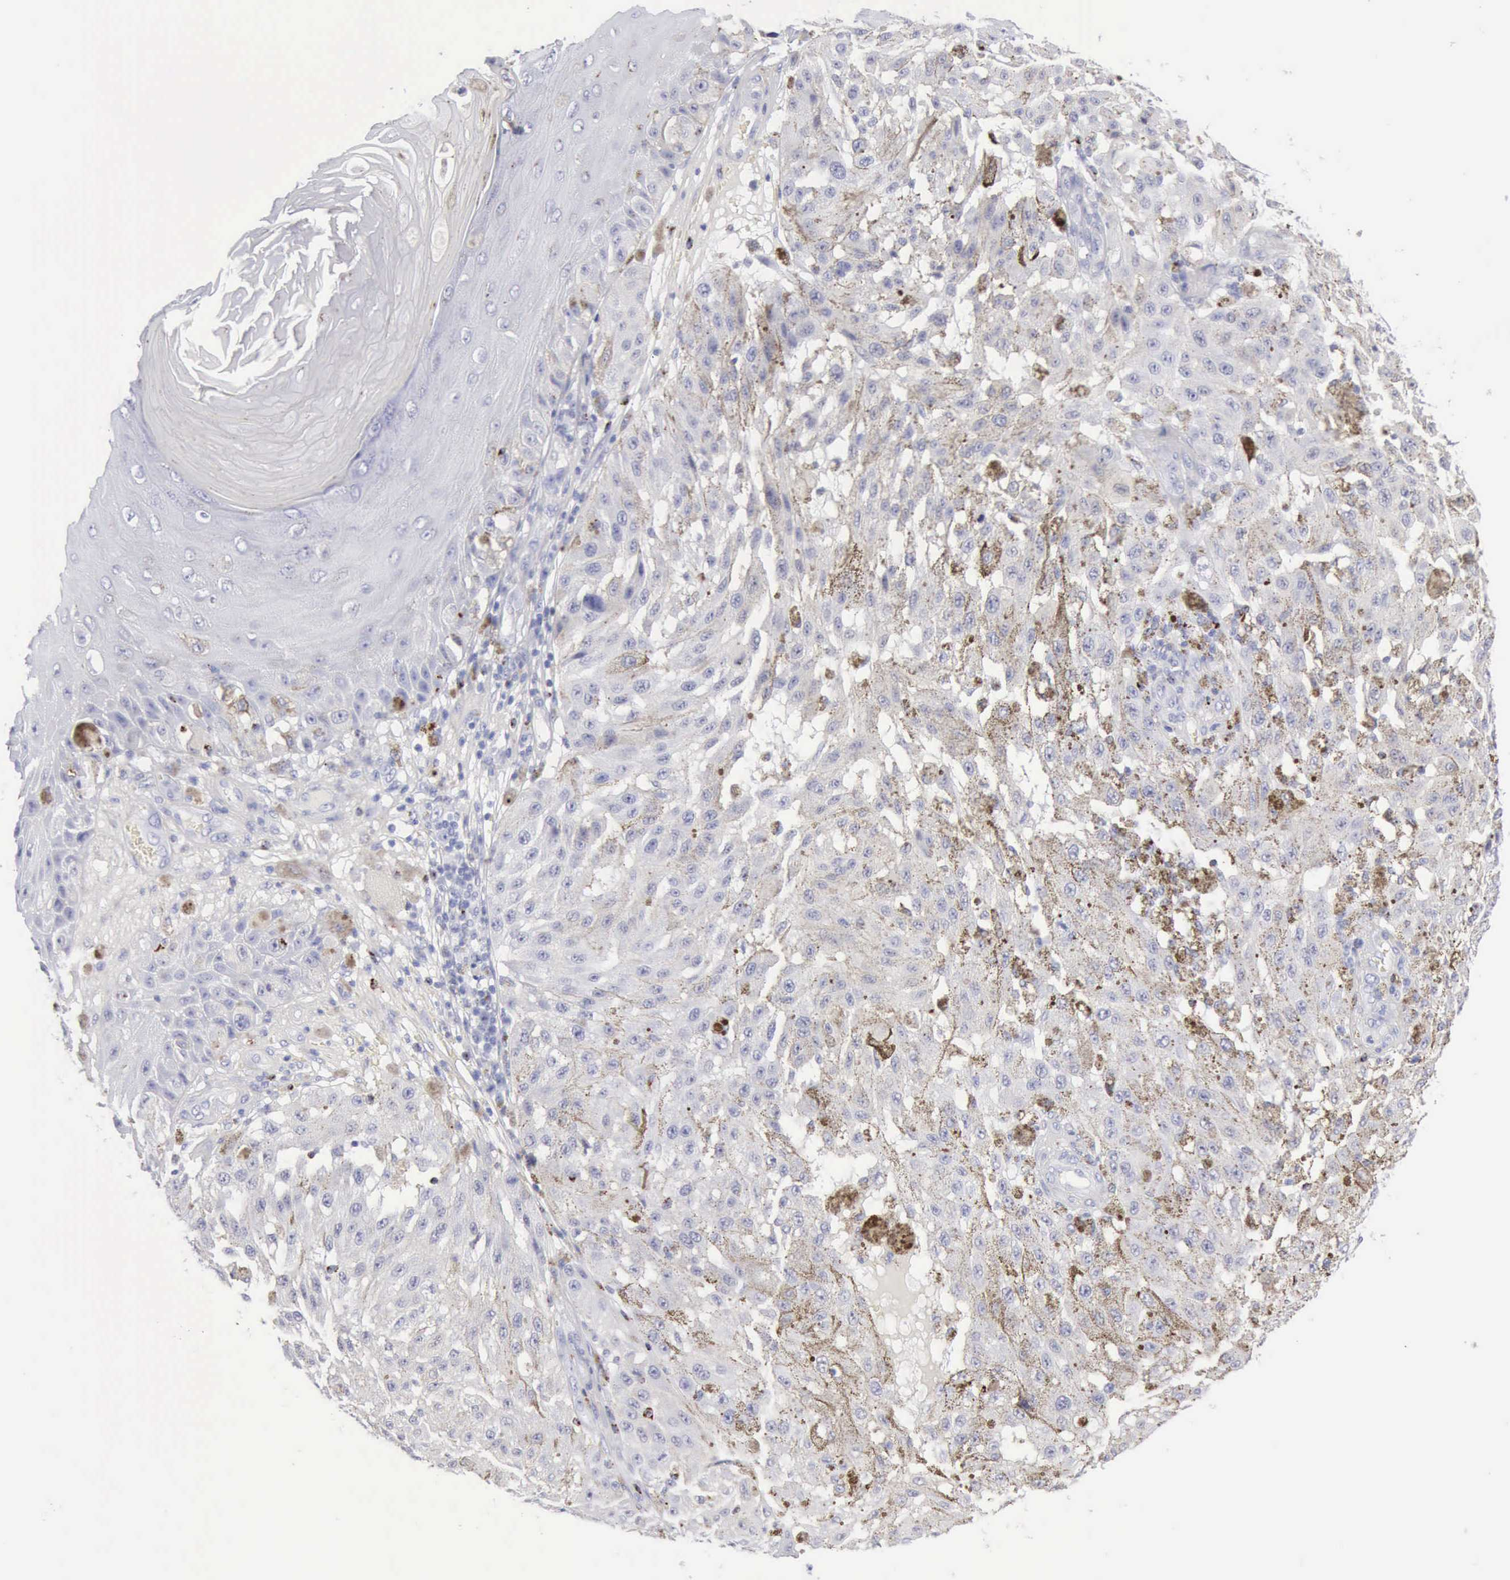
{"staining": {"intensity": "negative", "quantity": "none", "location": "none"}, "tissue": "melanoma", "cell_type": "Tumor cells", "image_type": "cancer", "snomed": [{"axis": "morphology", "description": "Malignant melanoma, NOS"}, {"axis": "topography", "description": "Skin"}], "caption": "Micrograph shows no protein expression in tumor cells of malignant melanoma tissue. The staining is performed using DAB (3,3'-diaminobenzidine) brown chromogen with nuclei counter-stained in using hematoxylin.", "gene": "GZMB", "patient": {"sex": "female", "age": 64}}